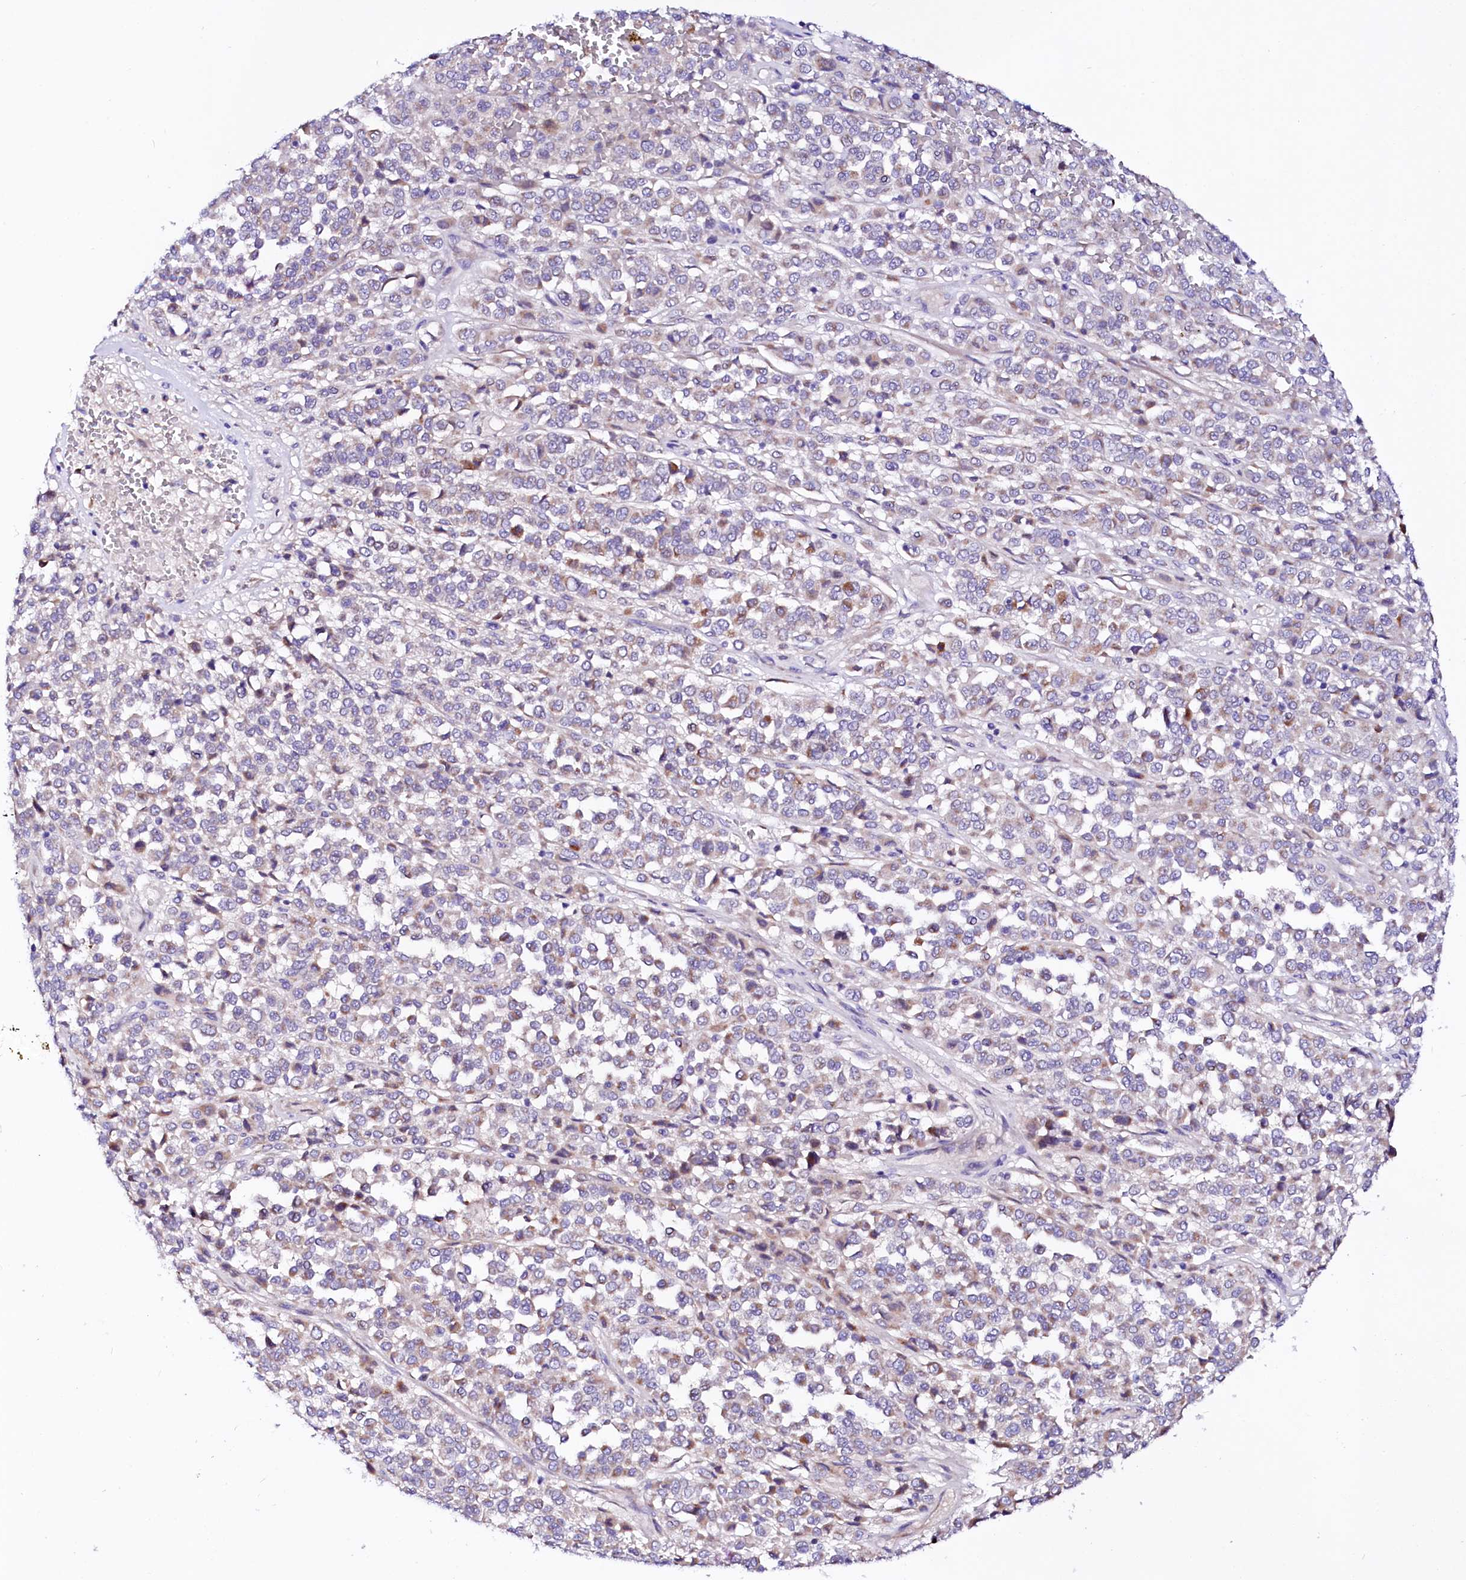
{"staining": {"intensity": "weak", "quantity": "25%-75%", "location": "cytoplasmic/membranous"}, "tissue": "melanoma", "cell_type": "Tumor cells", "image_type": "cancer", "snomed": [{"axis": "morphology", "description": "Malignant melanoma, Metastatic site"}, {"axis": "topography", "description": "Pancreas"}], "caption": "Malignant melanoma (metastatic site) was stained to show a protein in brown. There is low levels of weak cytoplasmic/membranous expression in about 25%-75% of tumor cells.", "gene": "BTBD16", "patient": {"sex": "female", "age": 30}}